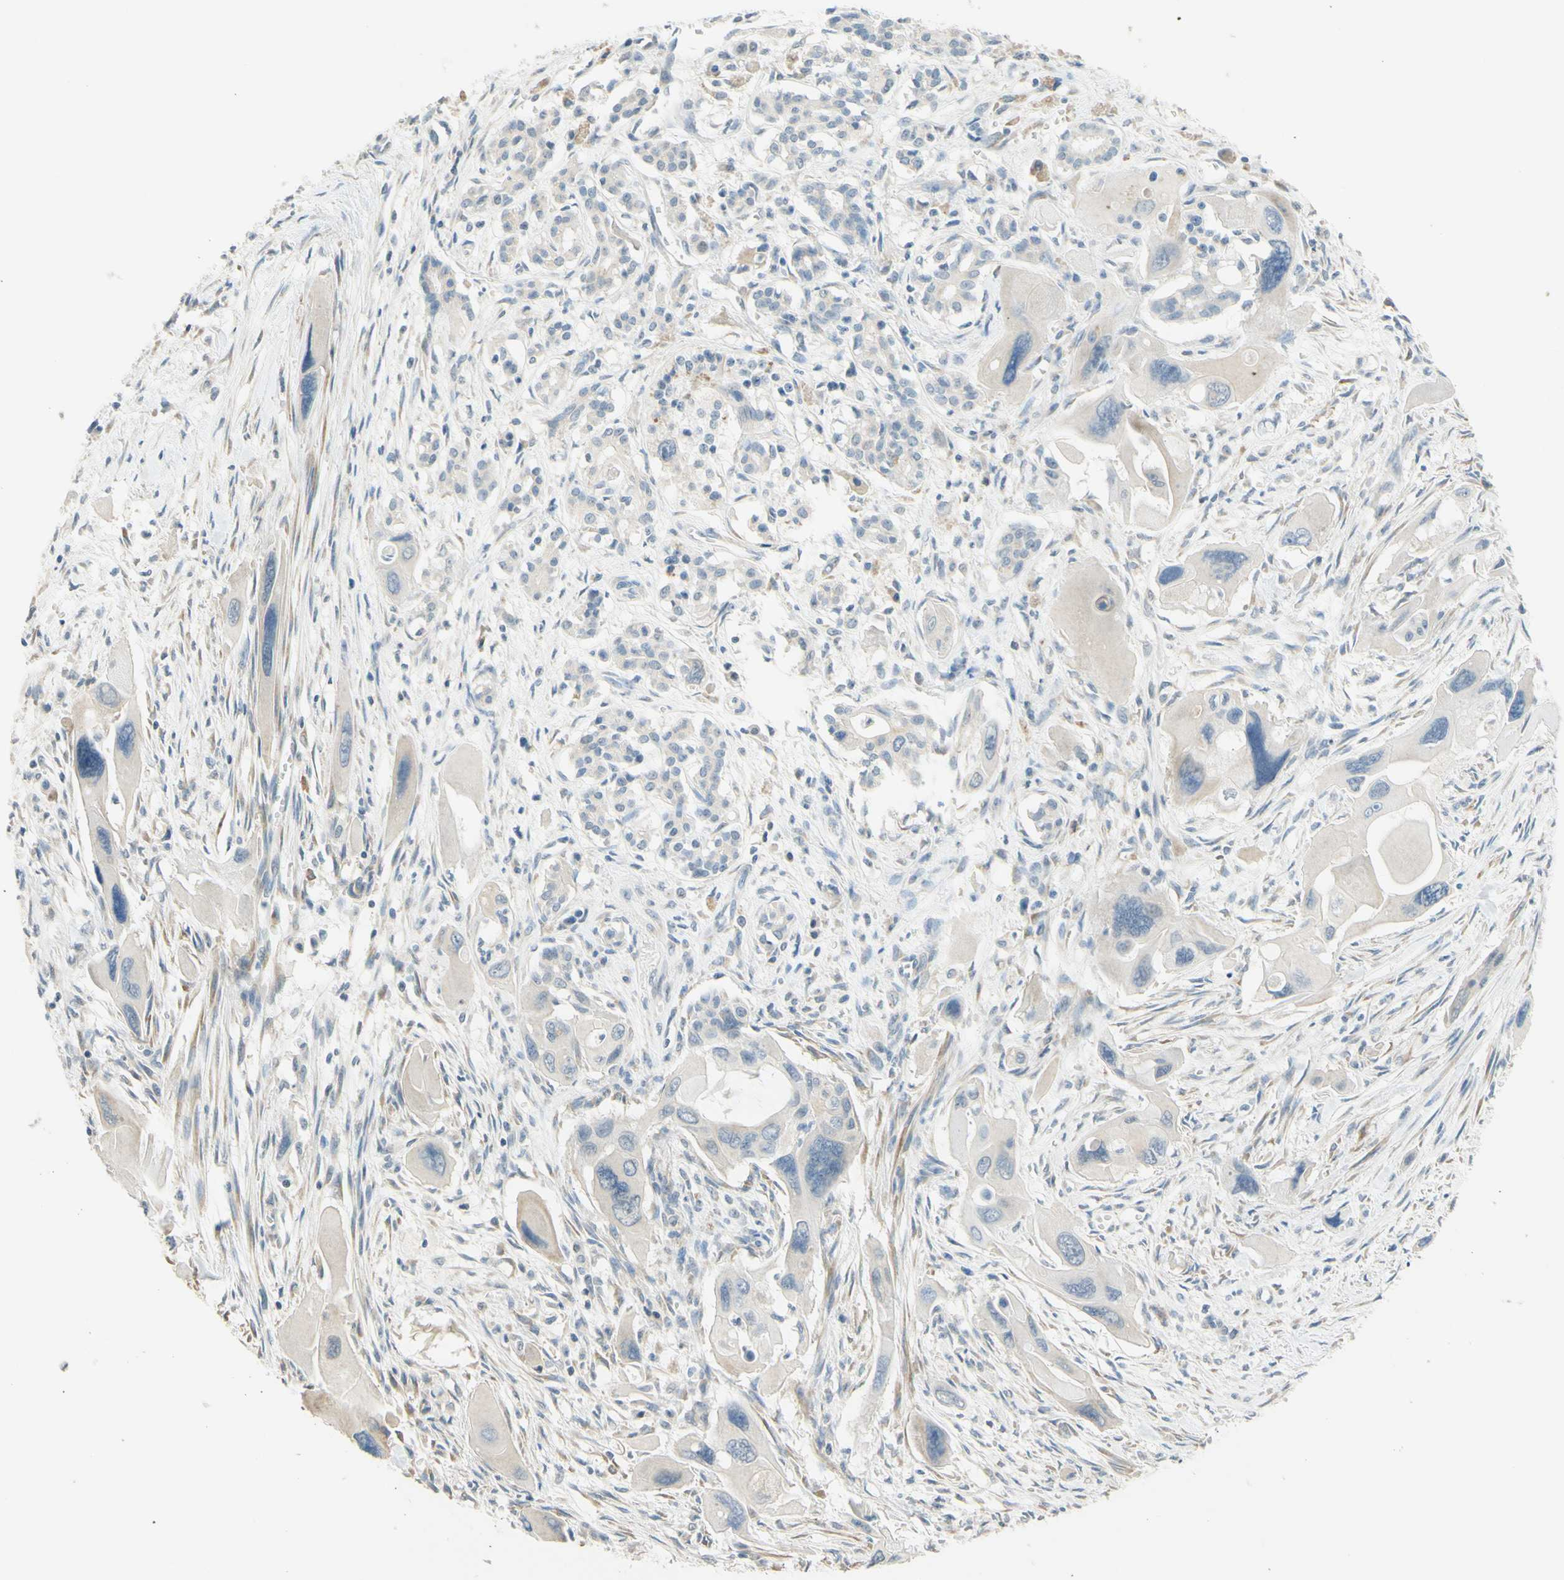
{"staining": {"intensity": "weak", "quantity": "25%-75%", "location": "cytoplasmic/membranous"}, "tissue": "pancreatic cancer", "cell_type": "Tumor cells", "image_type": "cancer", "snomed": [{"axis": "morphology", "description": "Adenocarcinoma, NOS"}, {"axis": "topography", "description": "Pancreas"}], "caption": "About 25%-75% of tumor cells in pancreatic adenocarcinoma display weak cytoplasmic/membranous protein expression as visualized by brown immunohistochemical staining.", "gene": "MAG", "patient": {"sex": "male", "age": 73}}